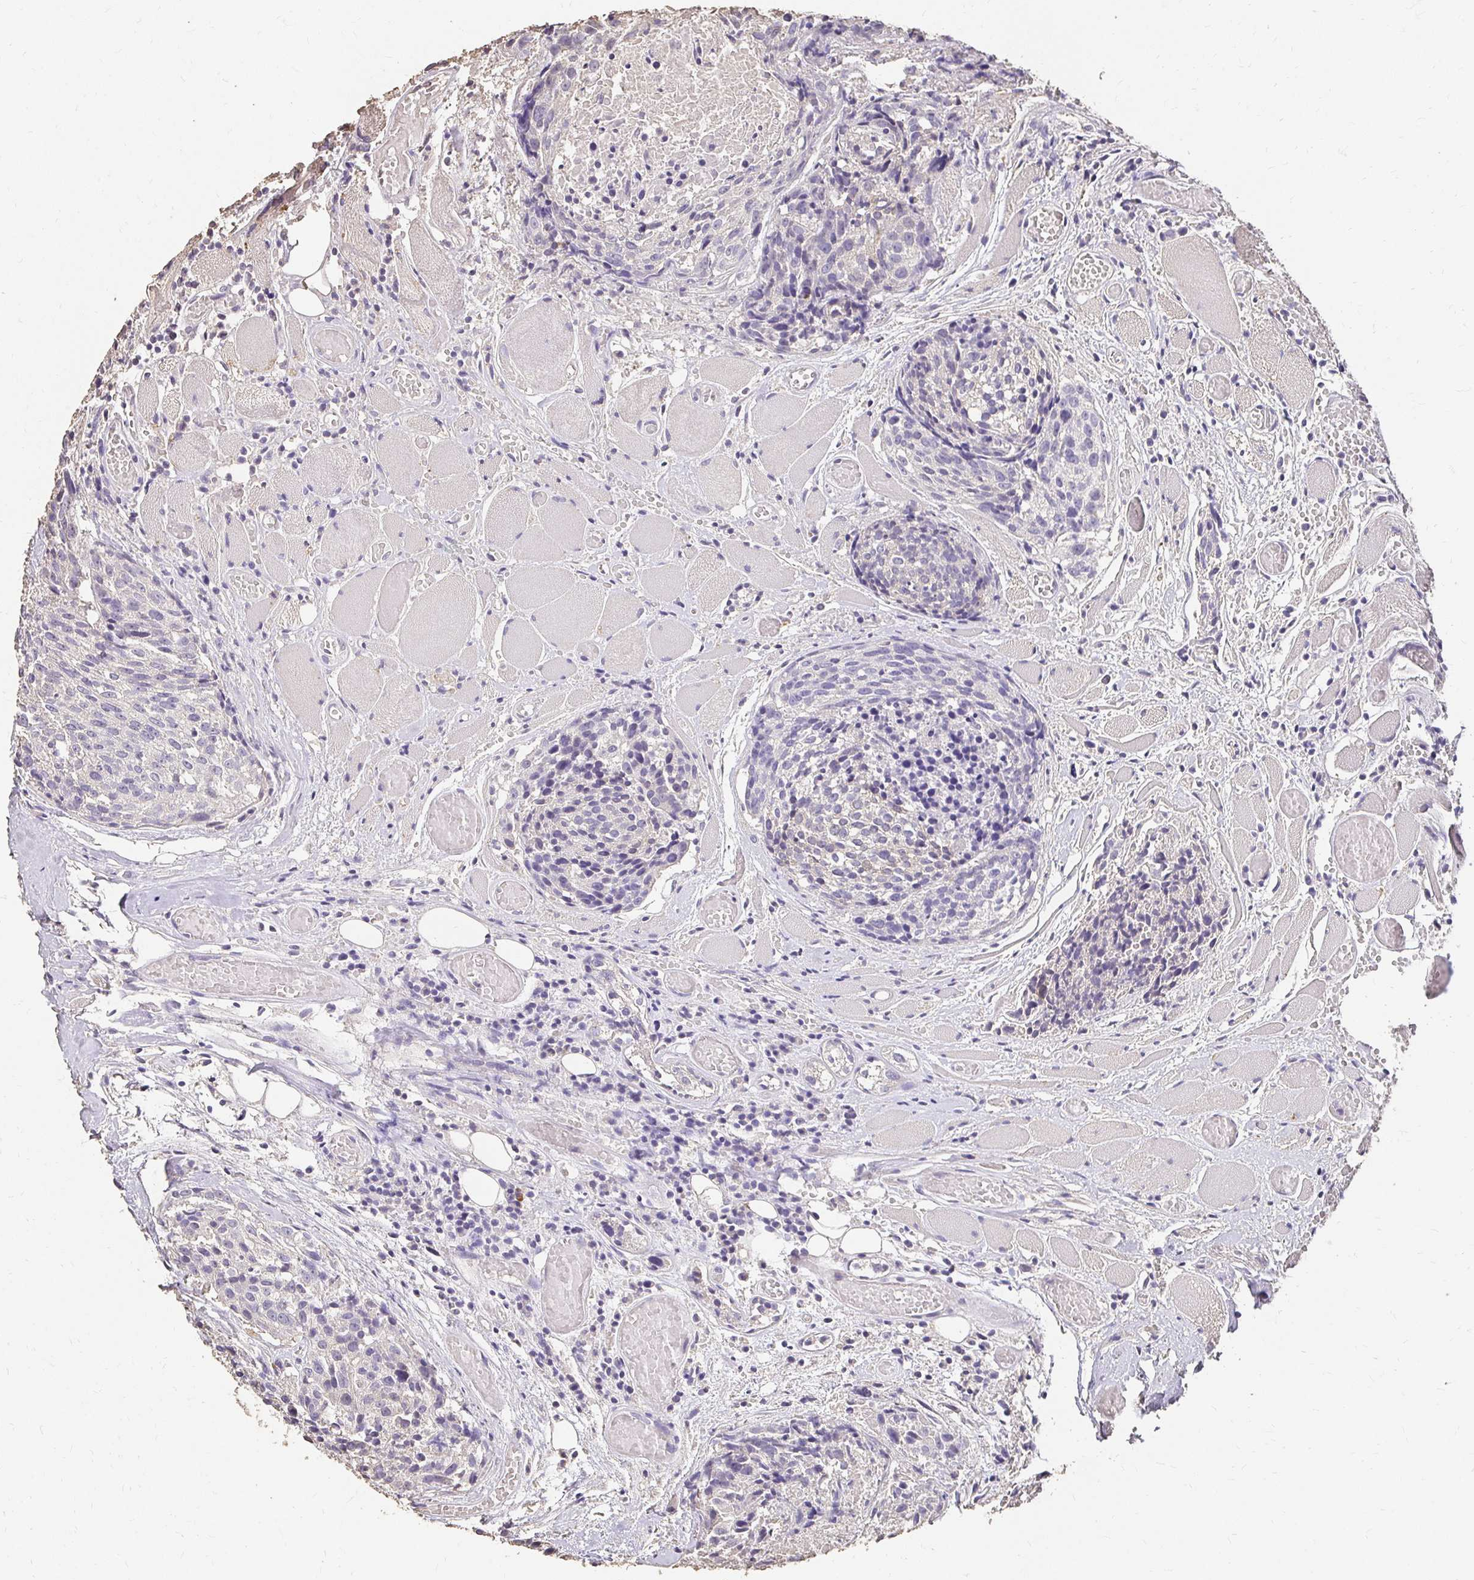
{"staining": {"intensity": "negative", "quantity": "none", "location": "none"}, "tissue": "head and neck cancer", "cell_type": "Tumor cells", "image_type": "cancer", "snomed": [{"axis": "morphology", "description": "Squamous cell carcinoma, NOS"}, {"axis": "topography", "description": "Oral tissue"}, {"axis": "topography", "description": "Head-Neck"}], "caption": "Immunohistochemical staining of head and neck cancer (squamous cell carcinoma) exhibits no significant expression in tumor cells.", "gene": "UGT1A6", "patient": {"sex": "male", "age": 64}}